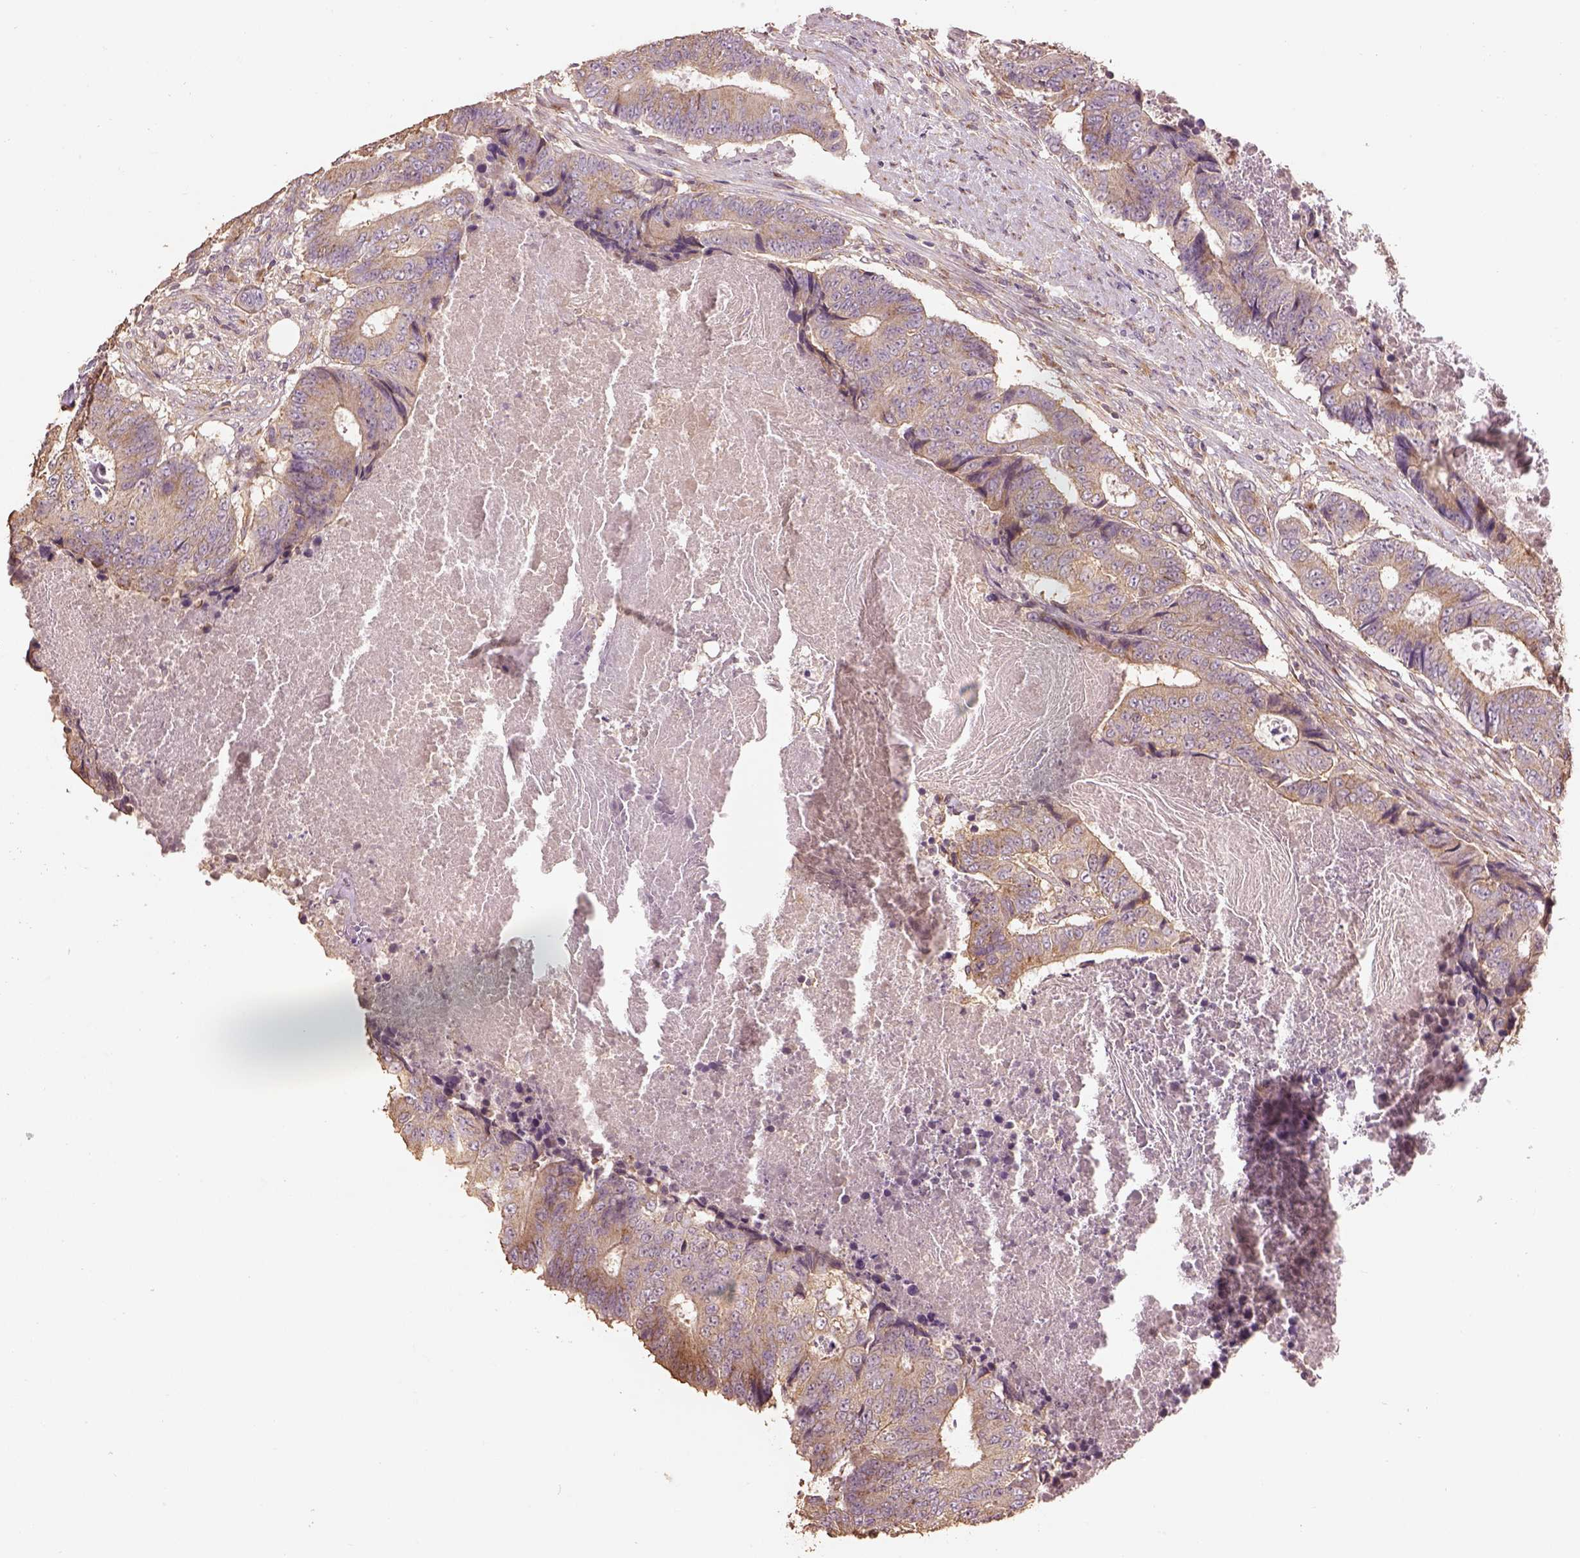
{"staining": {"intensity": "weak", "quantity": ">75%", "location": "cytoplasmic/membranous"}, "tissue": "colorectal cancer", "cell_type": "Tumor cells", "image_type": "cancer", "snomed": [{"axis": "morphology", "description": "Adenocarcinoma, NOS"}, {"axis": "topography", "description": "Colon"}], "caption": "Adenocarcinoma (colorectal) was stained to show a protein in brown. There is low levels of weak cytoplasmic/membranous staining in approximately >75% of tumor cells.", "gene": "AP1B1", "patient": {"sex": "female", "age": 48}}